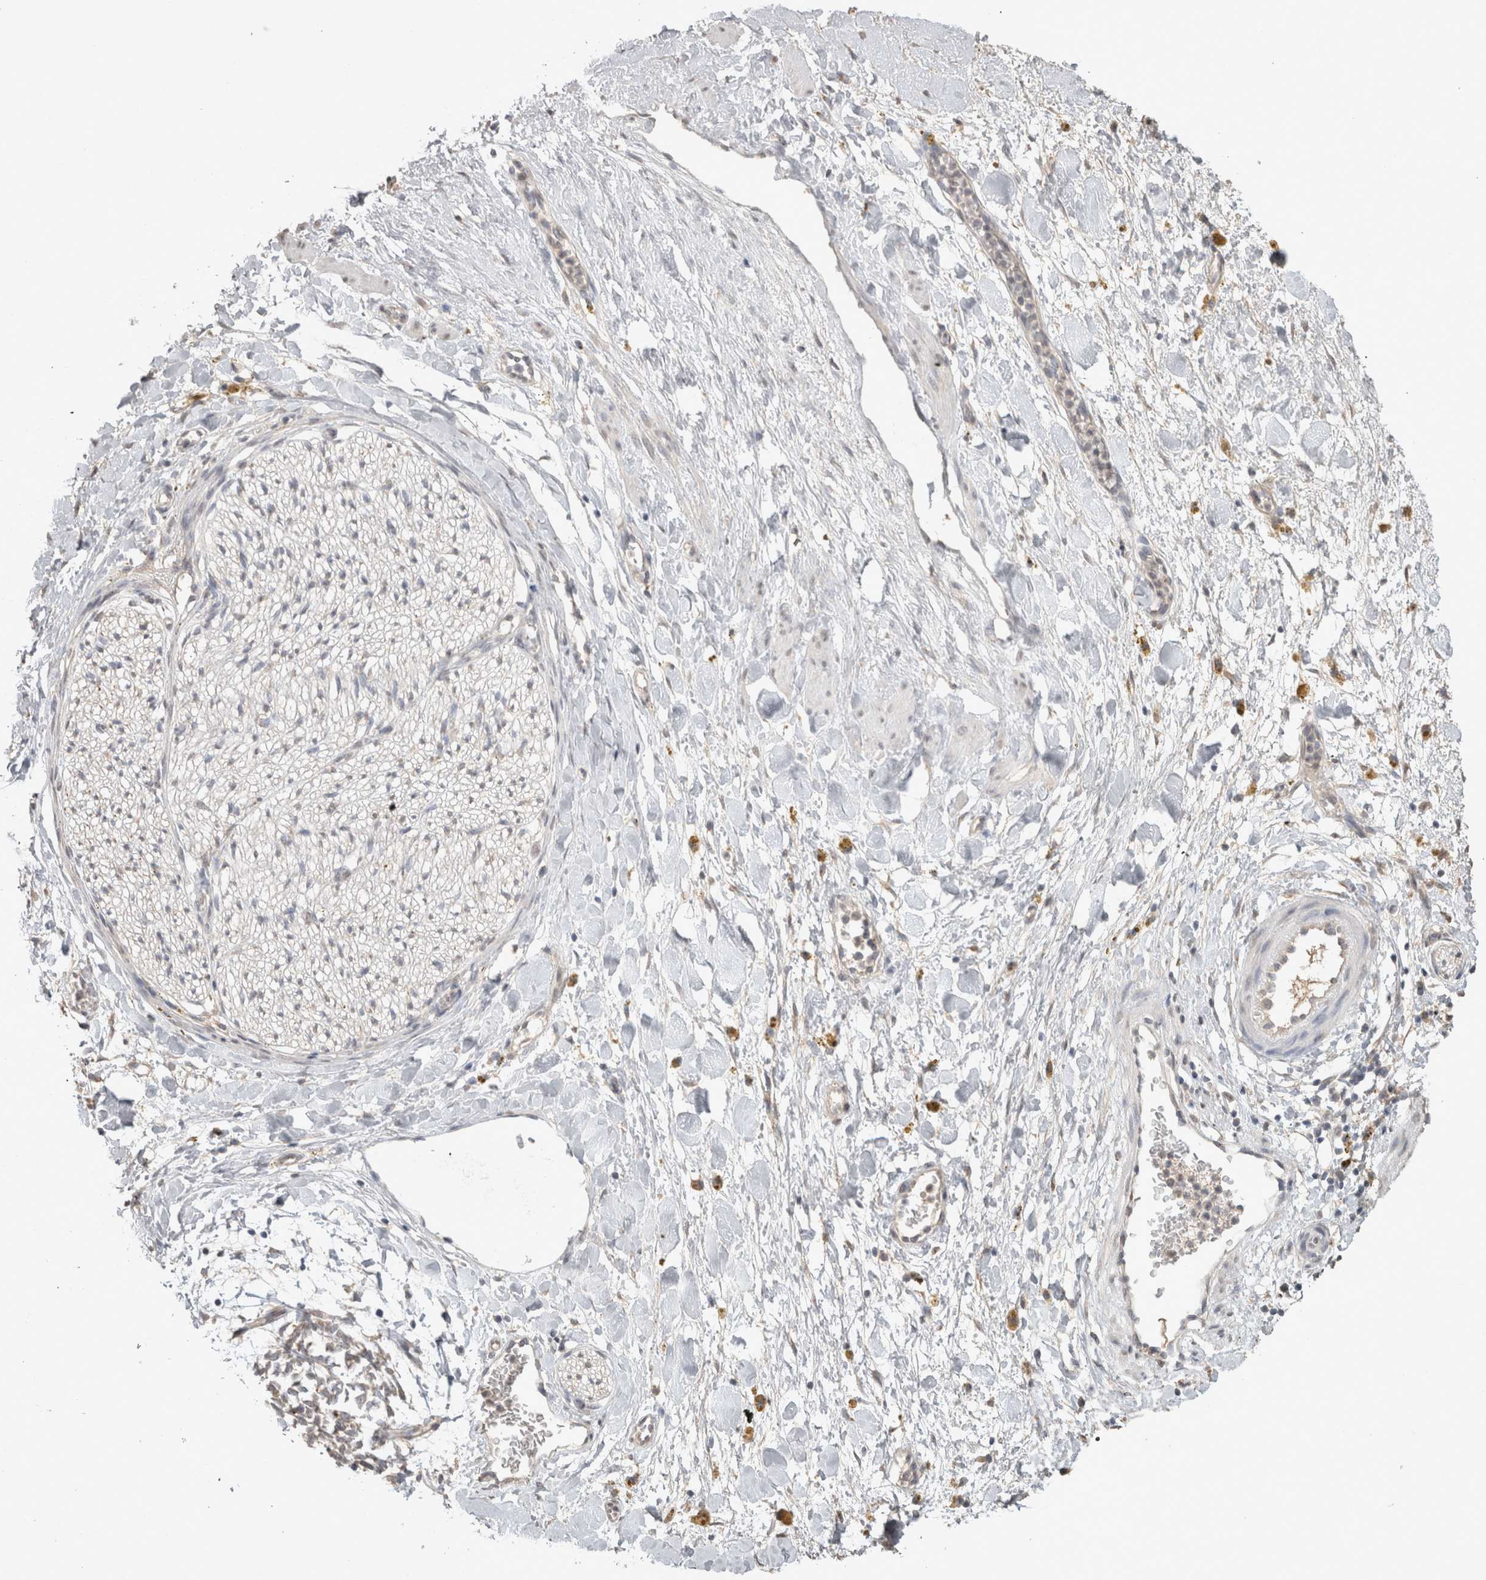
{"staining": {"intensity": "weak", "quantity": ">75%", "location": "cytoplasmic/membranous"}, "tissue": "adipose tissue", "cell_type": "Adipocytes", "image_type": "normal", "snomed": [{"axis": "morphology", "description": "Normal tissue, NOS"}, {"axis": "topography", "description": "Kidney"}, {"axis": "topography", "description": "Peripheral nerve tissue"}], "caption": "This photomicrograph demonstrates benign adipose tissue stained with immunohistochemistry to label a protein in brown. The cytoplasmic/membranous of adipocytes show weak positivity for the protein. Nuclei are counter-stained blue.", "gene": "NAALADL2", "patient": {"sex": "male", "age": 7}}